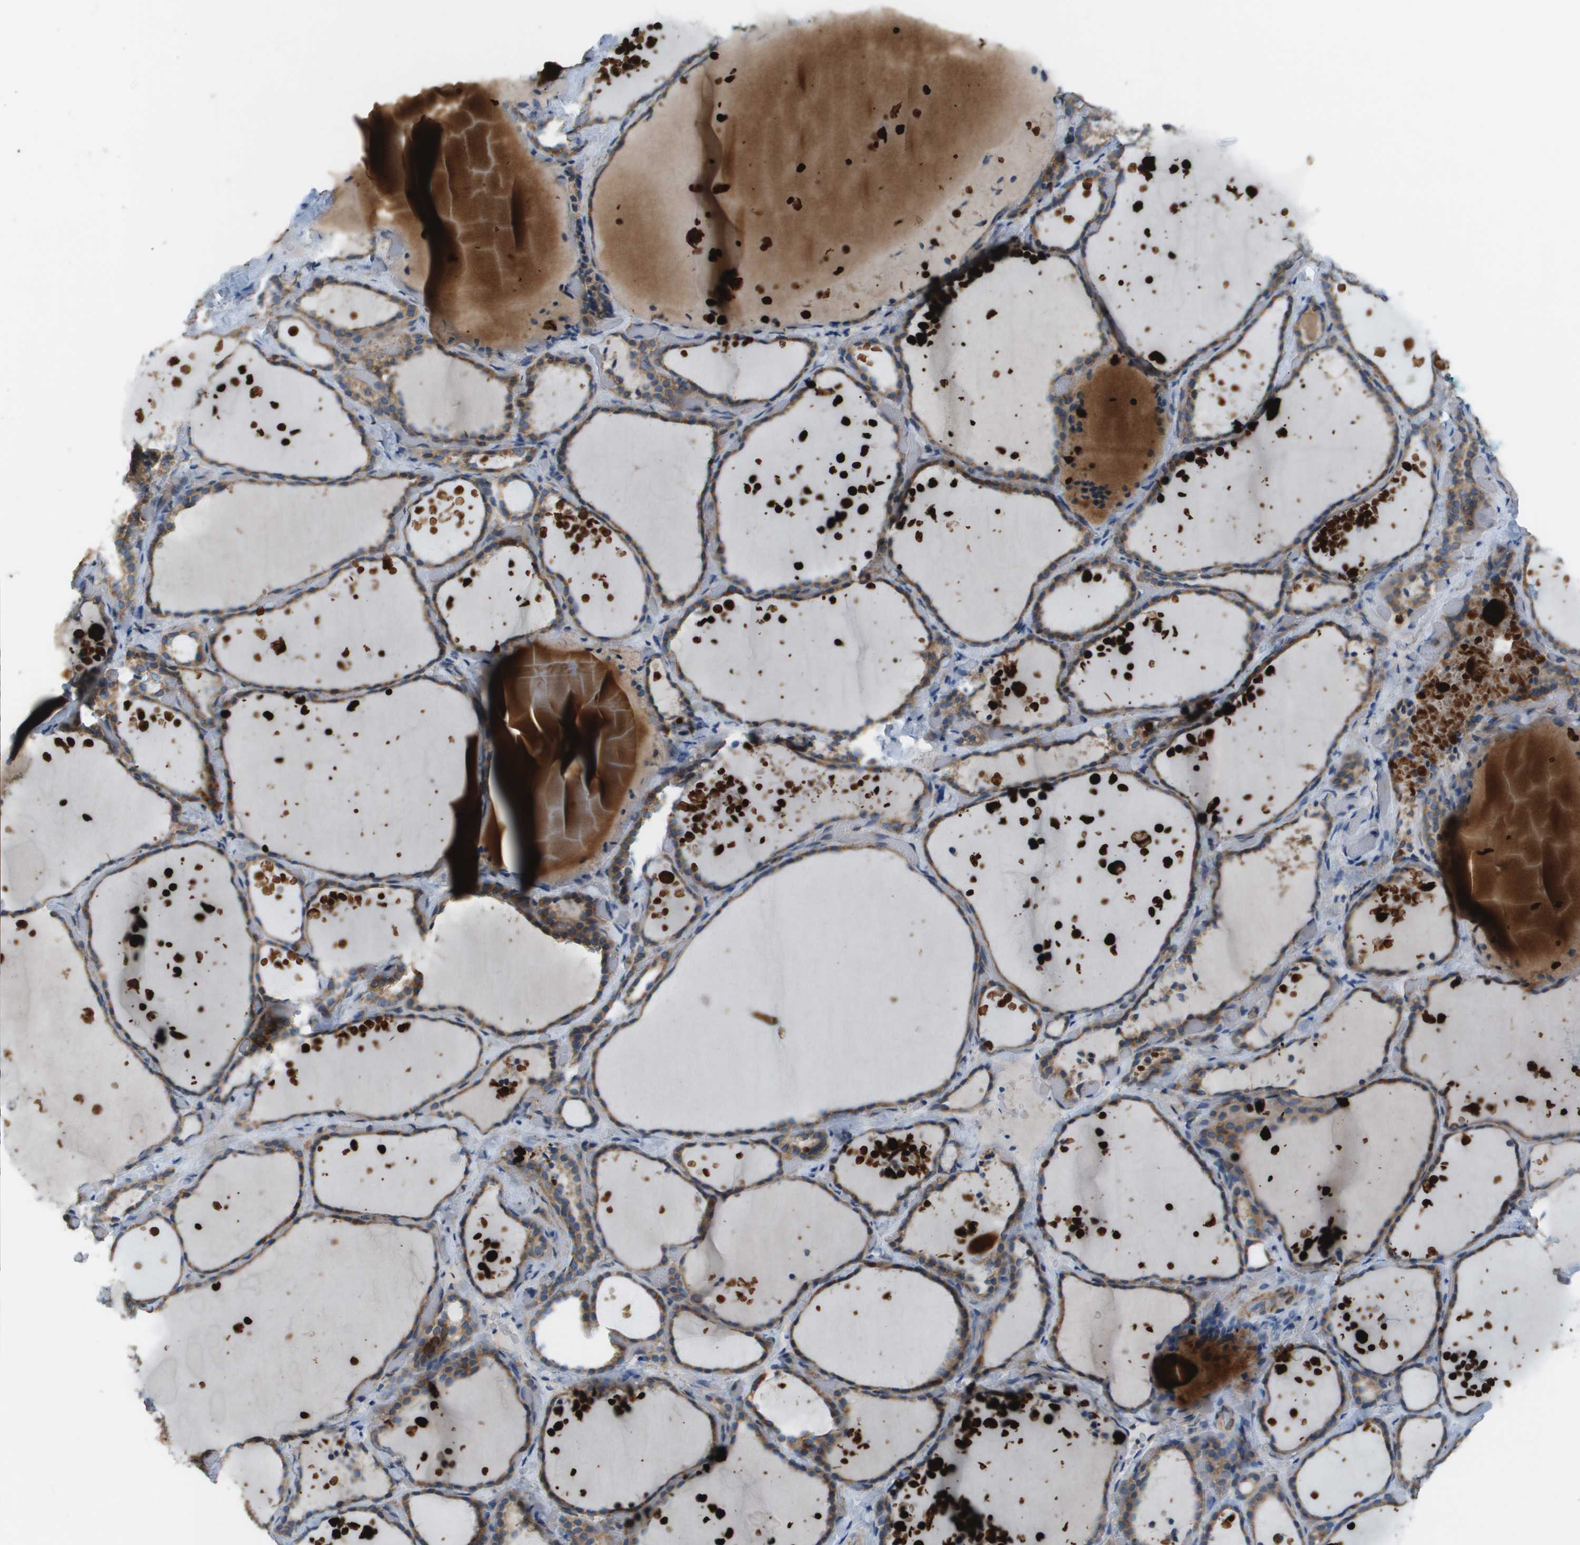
{"staining": {"intensity": "moderate", "quantity": ">75%", "location": "cytoplasmic/membranous"}, "tissue": "thyroid gland", "cell_type": "Glandular cells", "image_type": "normal", "snomed": [{"axis": "morphology", "description": "Normal tissue, NOS"}, {"axis": "topography", "description": "Thyroid gland"}], "caption": "Immunohistochemistry (DAB) staining of unremarkable thyroid gland exhibits moderate cytoplasmic/membranous protein expression in approximately >75% of glandular cells.", "gene": "TAOK3", "patient": {"sex": "female", "age": 44}}